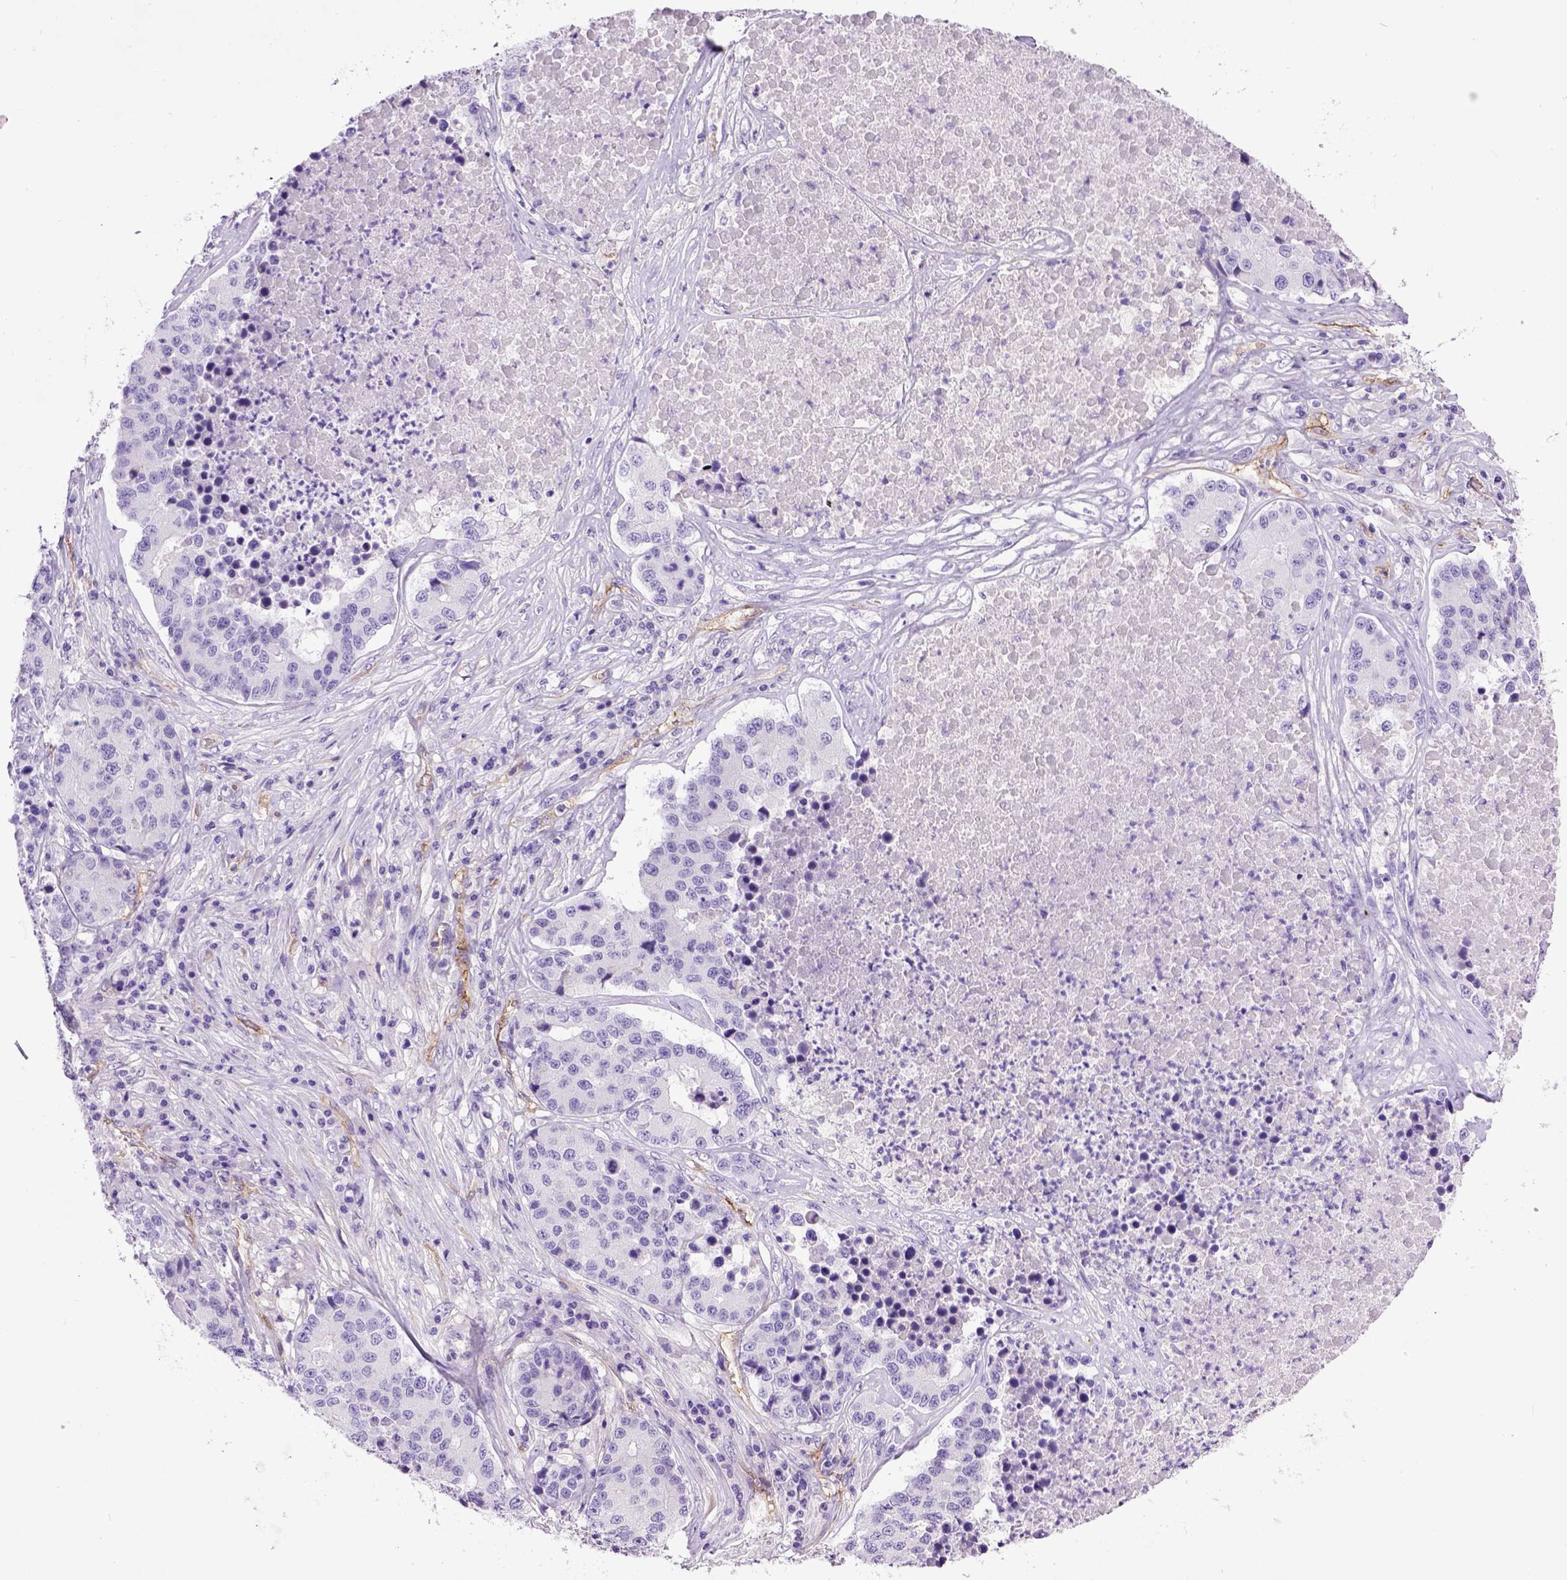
{"staining": {"intensity": "negative", "quantity": "none", "location": "none"}, "tissue": "stomach cancer", "cell_type": "Tumor cells", "image_type": "cancer", "snomed": [{"axis": "morphology", "description": "Adenocarcinoma, NOS"}, {"axis": "topography", "description": "Stomach"}], "caption": "DAB immunohistochemical staining of adenocarcinoma (stomach) demonstrates no significant expression in tumor cells.", "gene": "ENG", "patient": {"sex": "male", "age": 71}}